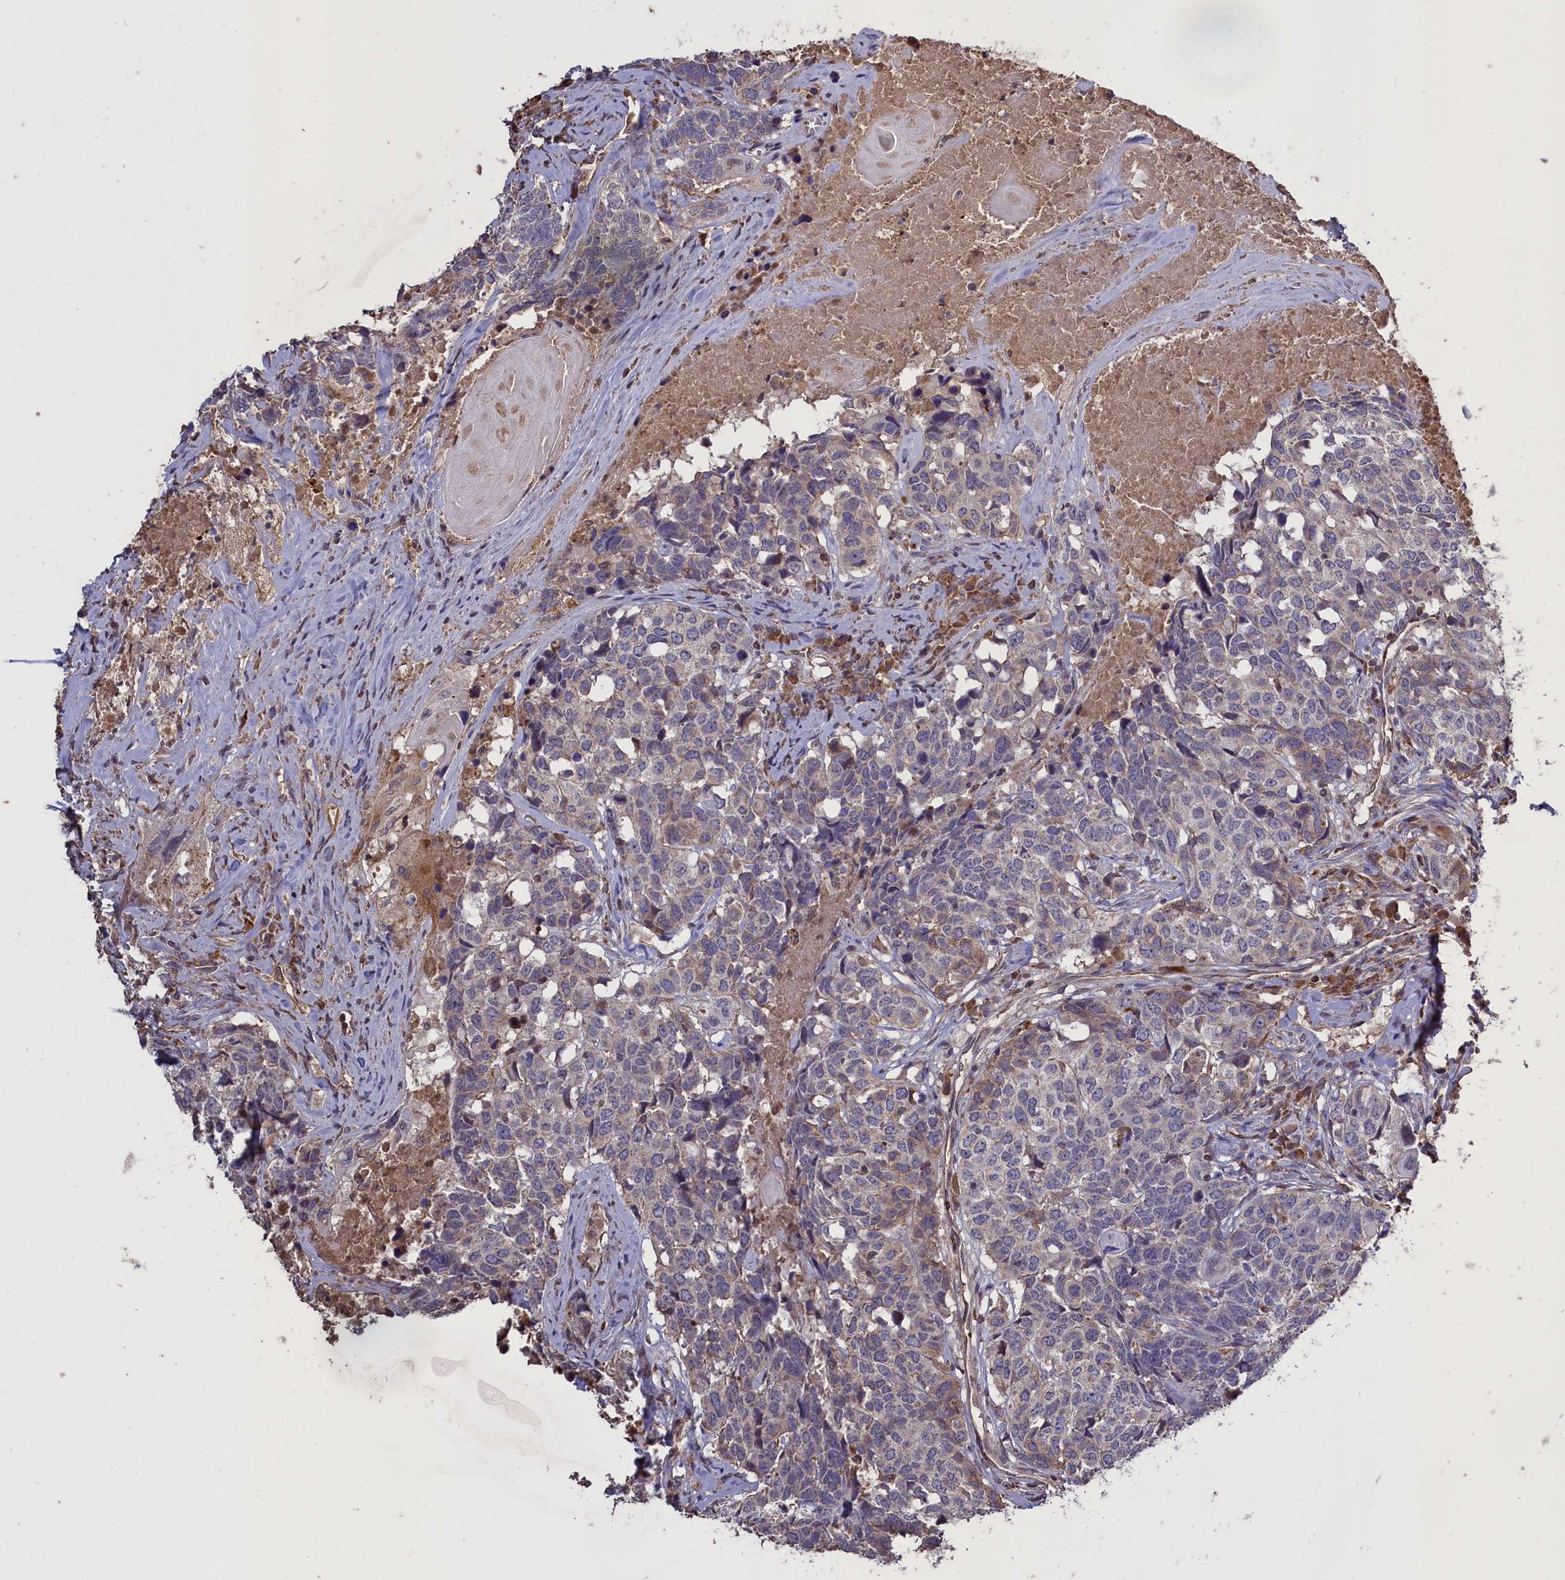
{"staining": {"intensity": "negative", "quantity": "none", "location": "none"}, "tissue": "head and neck cancer", "cell_type": "Tumor cells", "image_type": "cancer", "snomed": [{"axis": "morphology", "description": "Squamous cell carcinoma, NOS"}, {"axis": "topography", "description": "Head-Neck"}], "caption": "This is an IHC histopathology image of human head and neck cancer (squamous cell carcinoma). There is no positivity in tumor cells.", "gene": "CLRN2", "patient": {"sex": "male", "age": 66}}